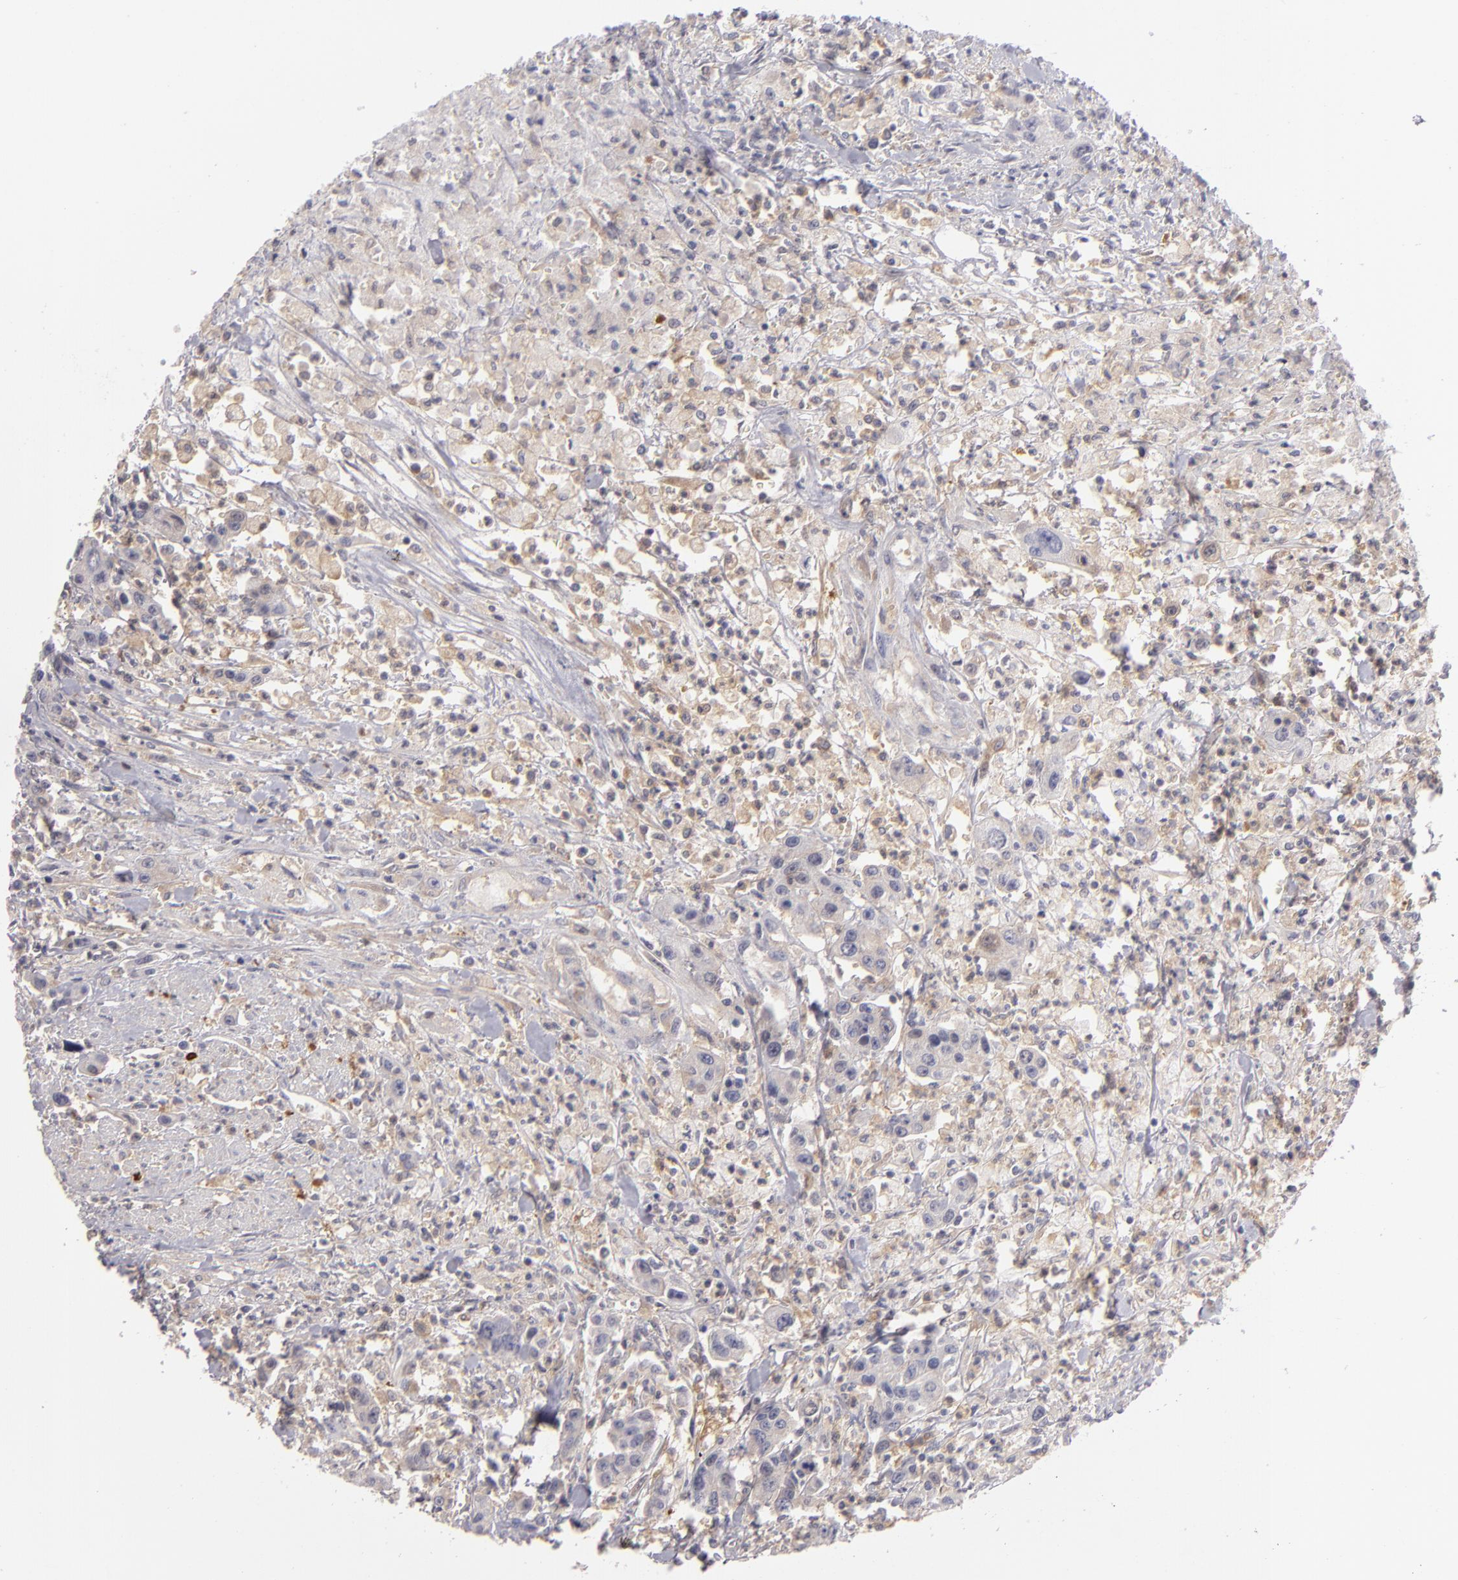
{"staining": {"intensity": "weak", "quantity": ">75%", "location": "cytoplasmic/membranous"}, "tissue": "urothelial cancer", "cell_type": "Tumor cells", "image_type": "cancer", "snomed": [{"axis": "morphology", "description": "Urothelial carcinoma, High grade"}, {"axis": "topography", "description": "Urinary bladder"}], "caption": "Immunohistochemical staining of human urothelial carcinoma (high-grade) displays weak cytoplasmic/membranous protein staining in about >75% of tumor cells. Using DAB (3,3'-diaminobenzidine) (brown) and hematoxylin (blue) stains, captured at high magnification using brightfield microscopy.", "gene": "MMP10", "patient": {"sex": "male", "age": 86}}